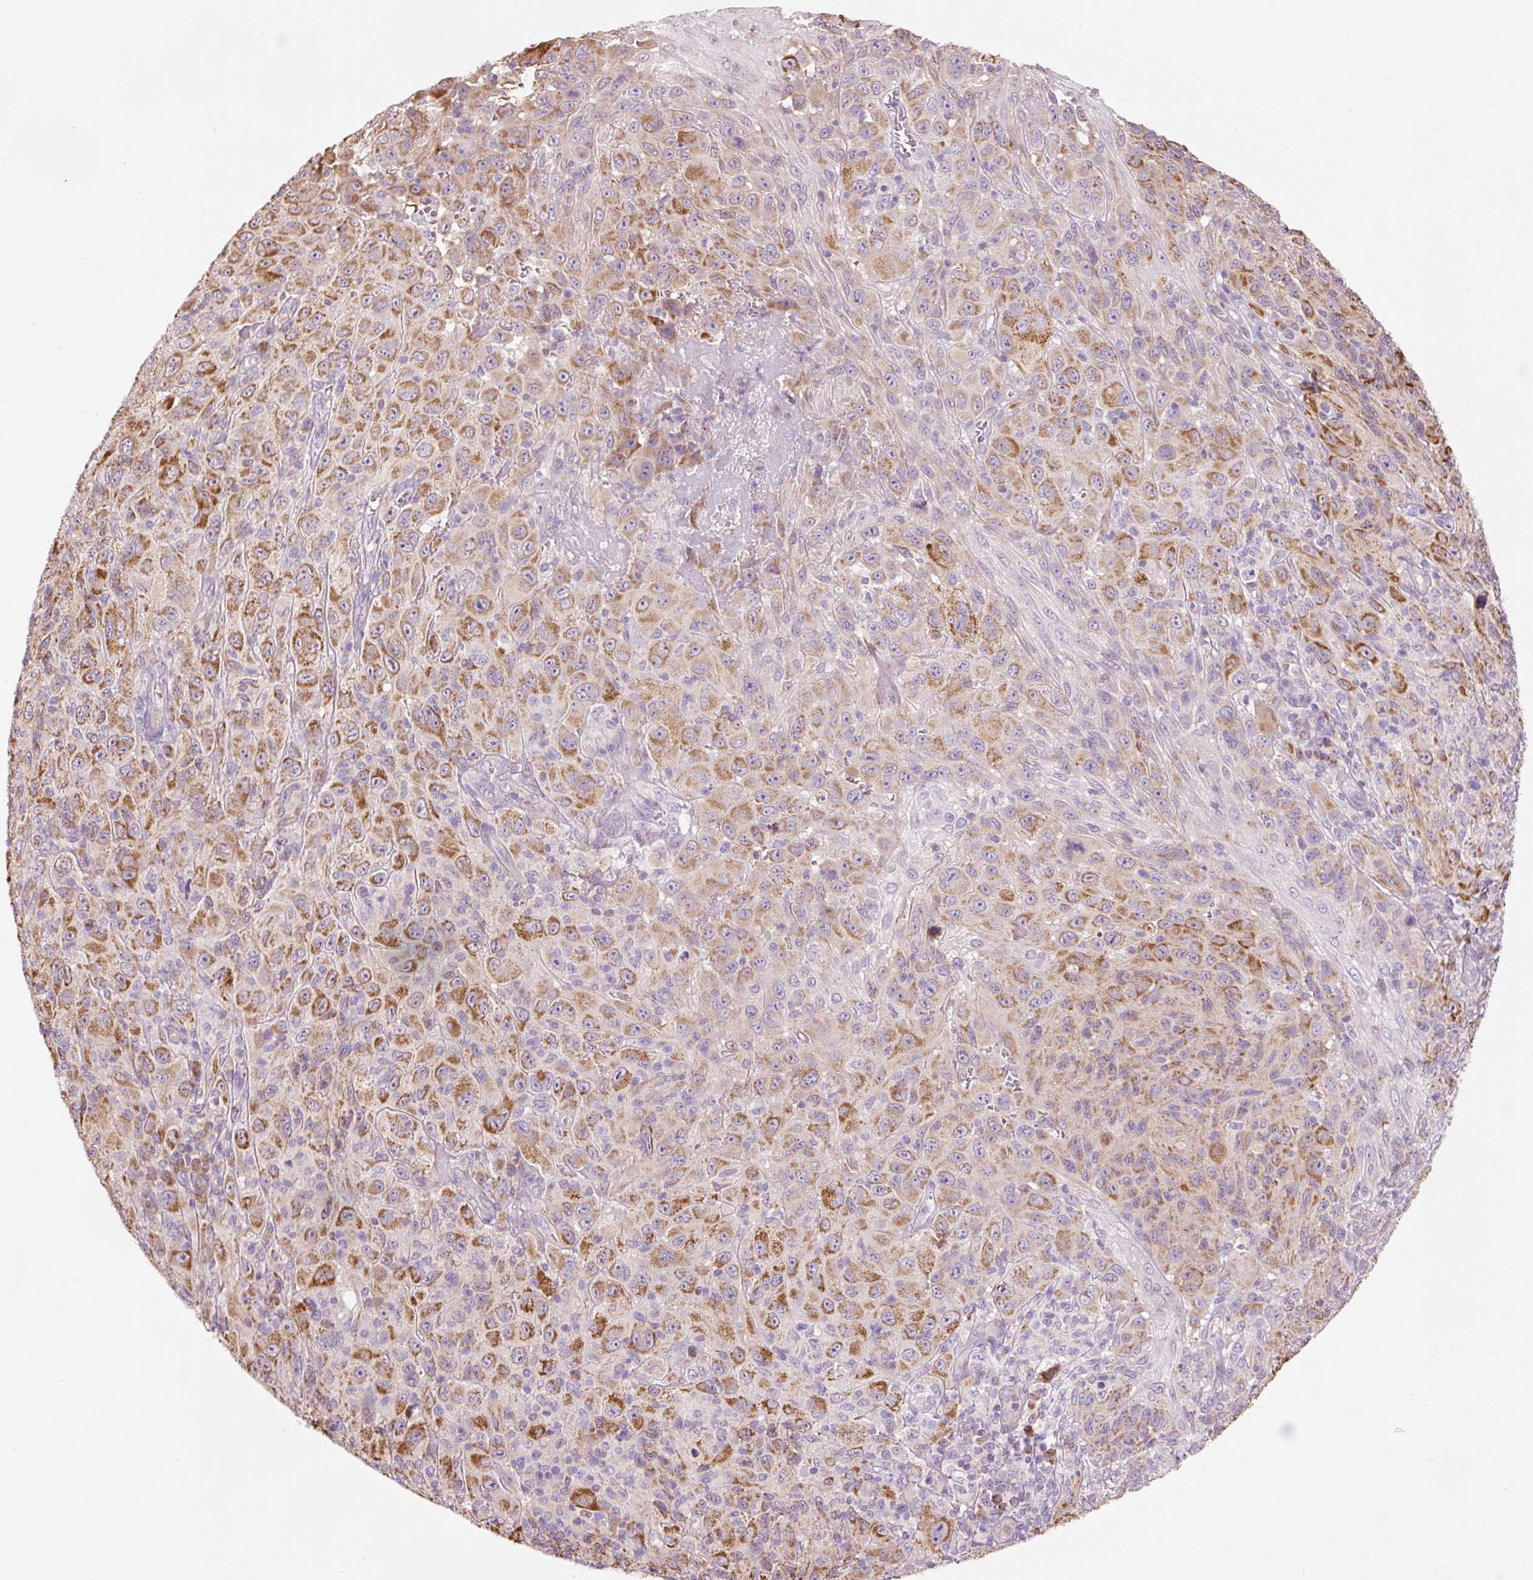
{"staining": {"intensity": "strong", "quantity": "25%-75%", "location": "cytoplasmic/membranous"}, "tissue": "melanoma", "cell_type": "Tumor cells", "image_type": "cancer", "snomed": [{"axis": "morphology", "description": "Malignant melanoma, NOS"}, {"axis": "topography", "description": "Skin"}], "caption": "Malignant melanoma tissue shows strong cytoplasmic/membranous positivity in about 25%-75% of tumor cells Nuclei are stained in blue.", "gene": "PRDX5", "patient": {"sex": "female", "age": 91}}